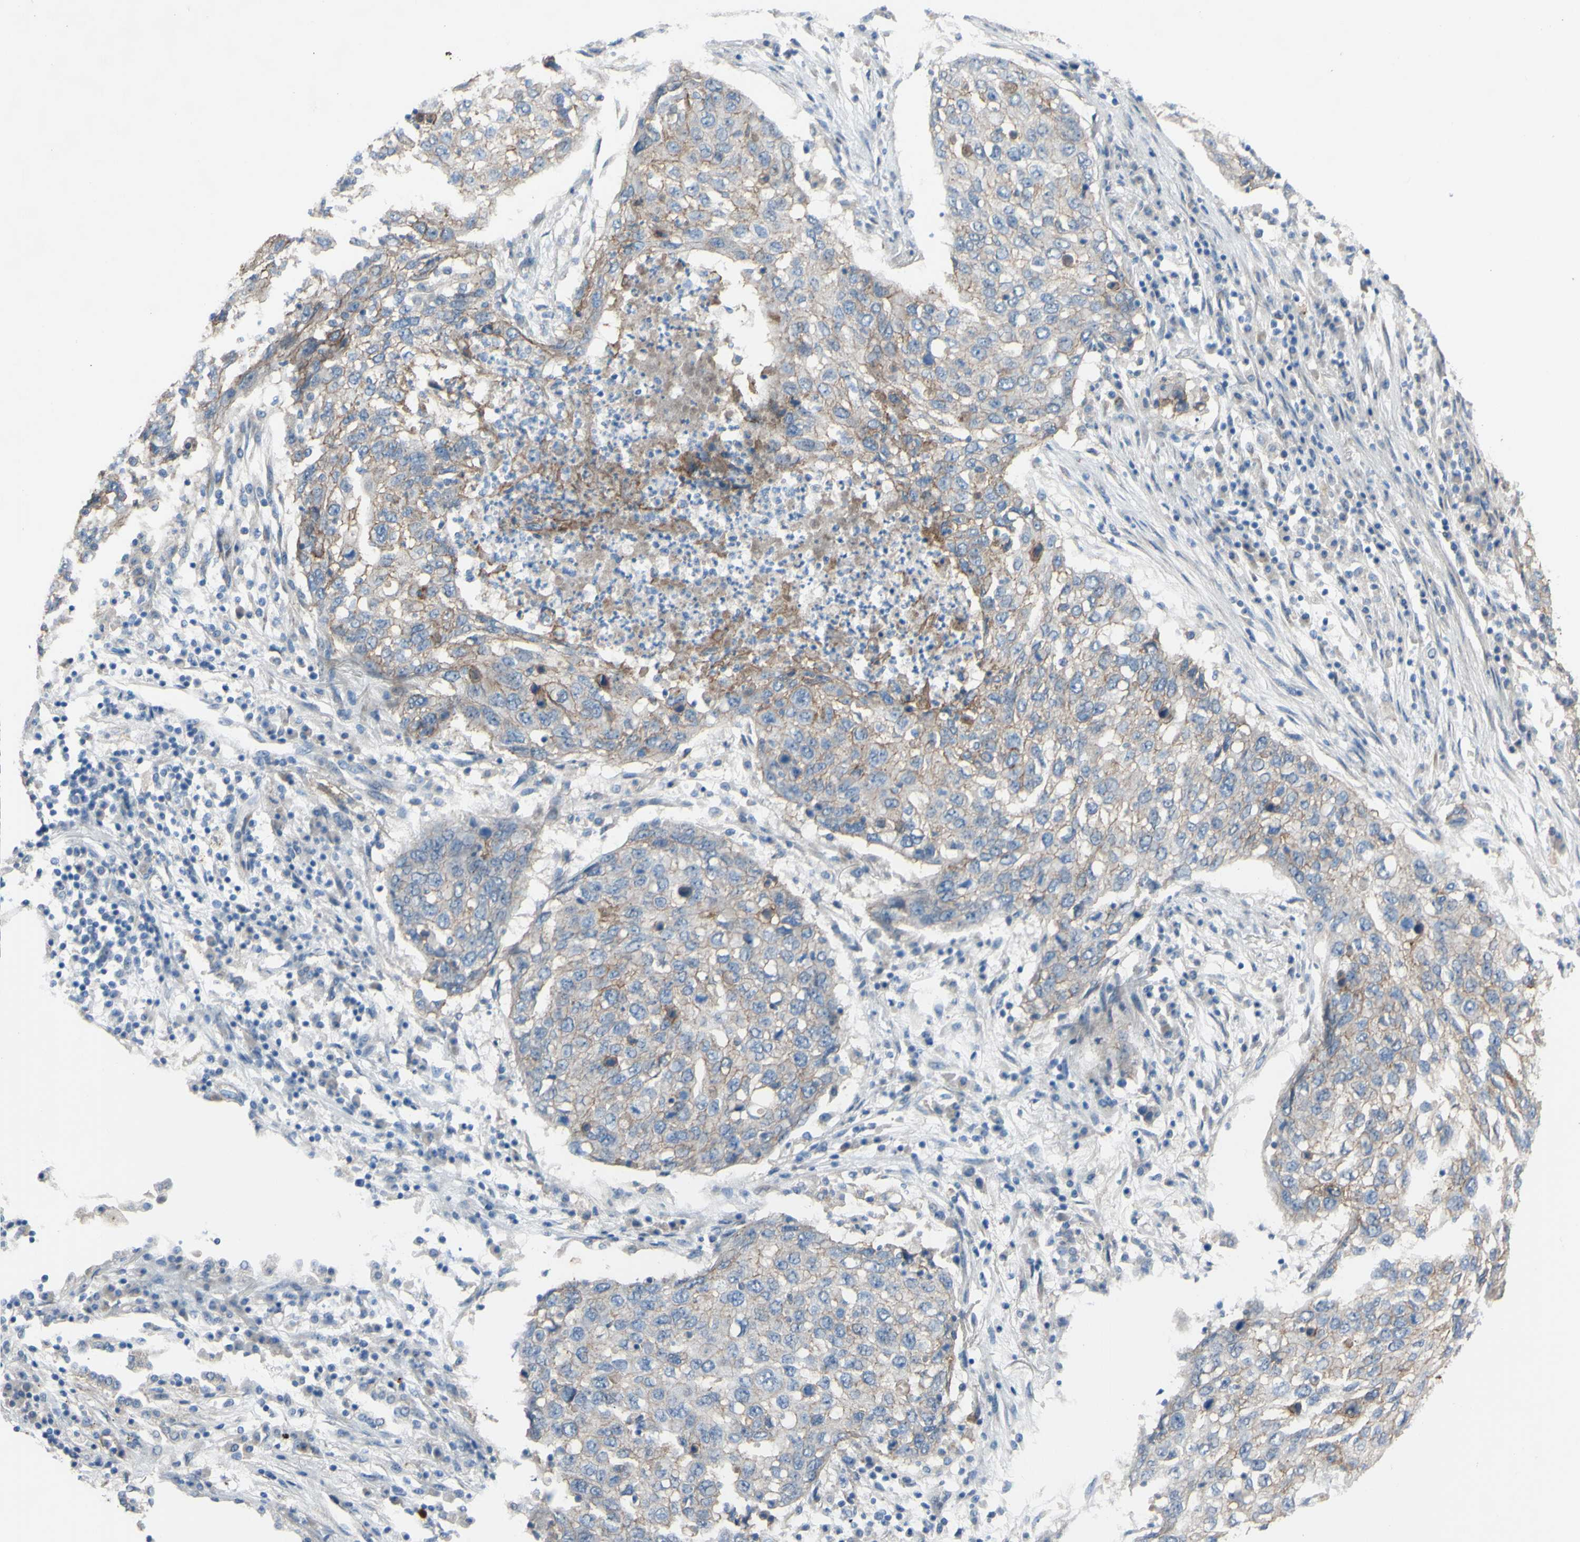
{"staining": {"intensity": "weak", "quantity": "<25%", "location": "cytoplasmic/membranous"}, "tissue": "lung cancer", "cell_type": "Tumor cells", "image_type": "cancer", "snomed": [{"axis": "morphology", "description": "Squamous cell carcinoma, NOS"}, {"axis": "topography", "description": "Lung"}], "caption": "This histopathology image is of squamous cell carcinoma (lung) stained with immunohistochemistry (IHC) to label a protein in brown with the nuclei are counter-stained blue. There is no expression in tumor cells. Nuclei are stained in blue.", "gene": "CDCP1", "patient": {"sex": "female", "age": 63}}